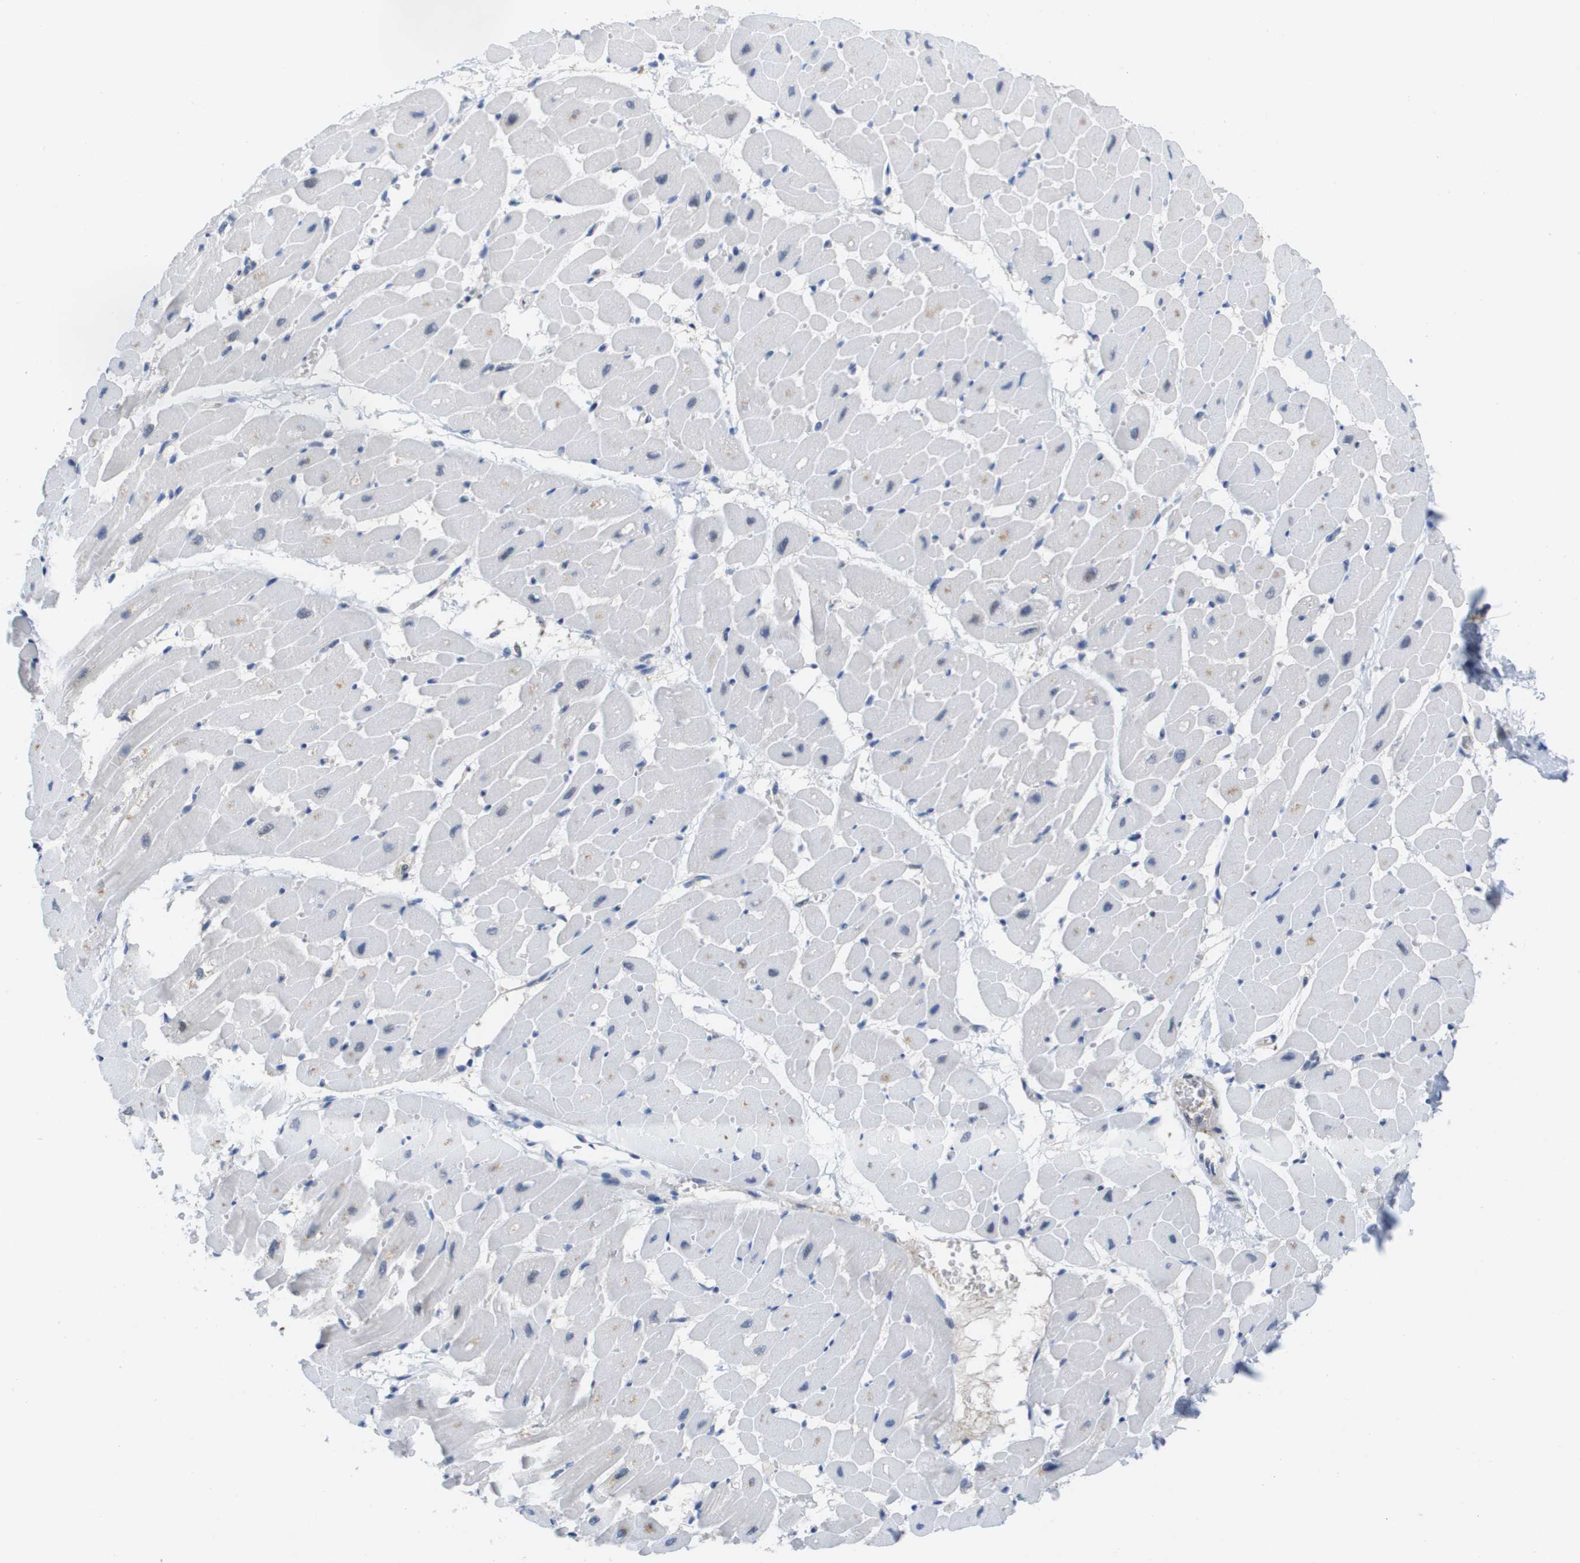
{"staining": {"intensity": "moderate", "quantity": "<25%", "location": "cytoplasmic/membranous"}, "tissue": "heart muscle", "cell_type": "Cardiomyocytes", "image_type": "normal", "snomed": [{"axis": "morphology", "description": "Normal tissue, NOS"}, {"axis": "topography", "description": "Heart"}], "caption": "Human heart muscle stained with a brown dye demonstrates moderate cytoplasmic/membranous positive positivity in about <25% of cardiomyocytes.", "gene": "FKBP4", "patient": {"sex": "male", "age": 45}}